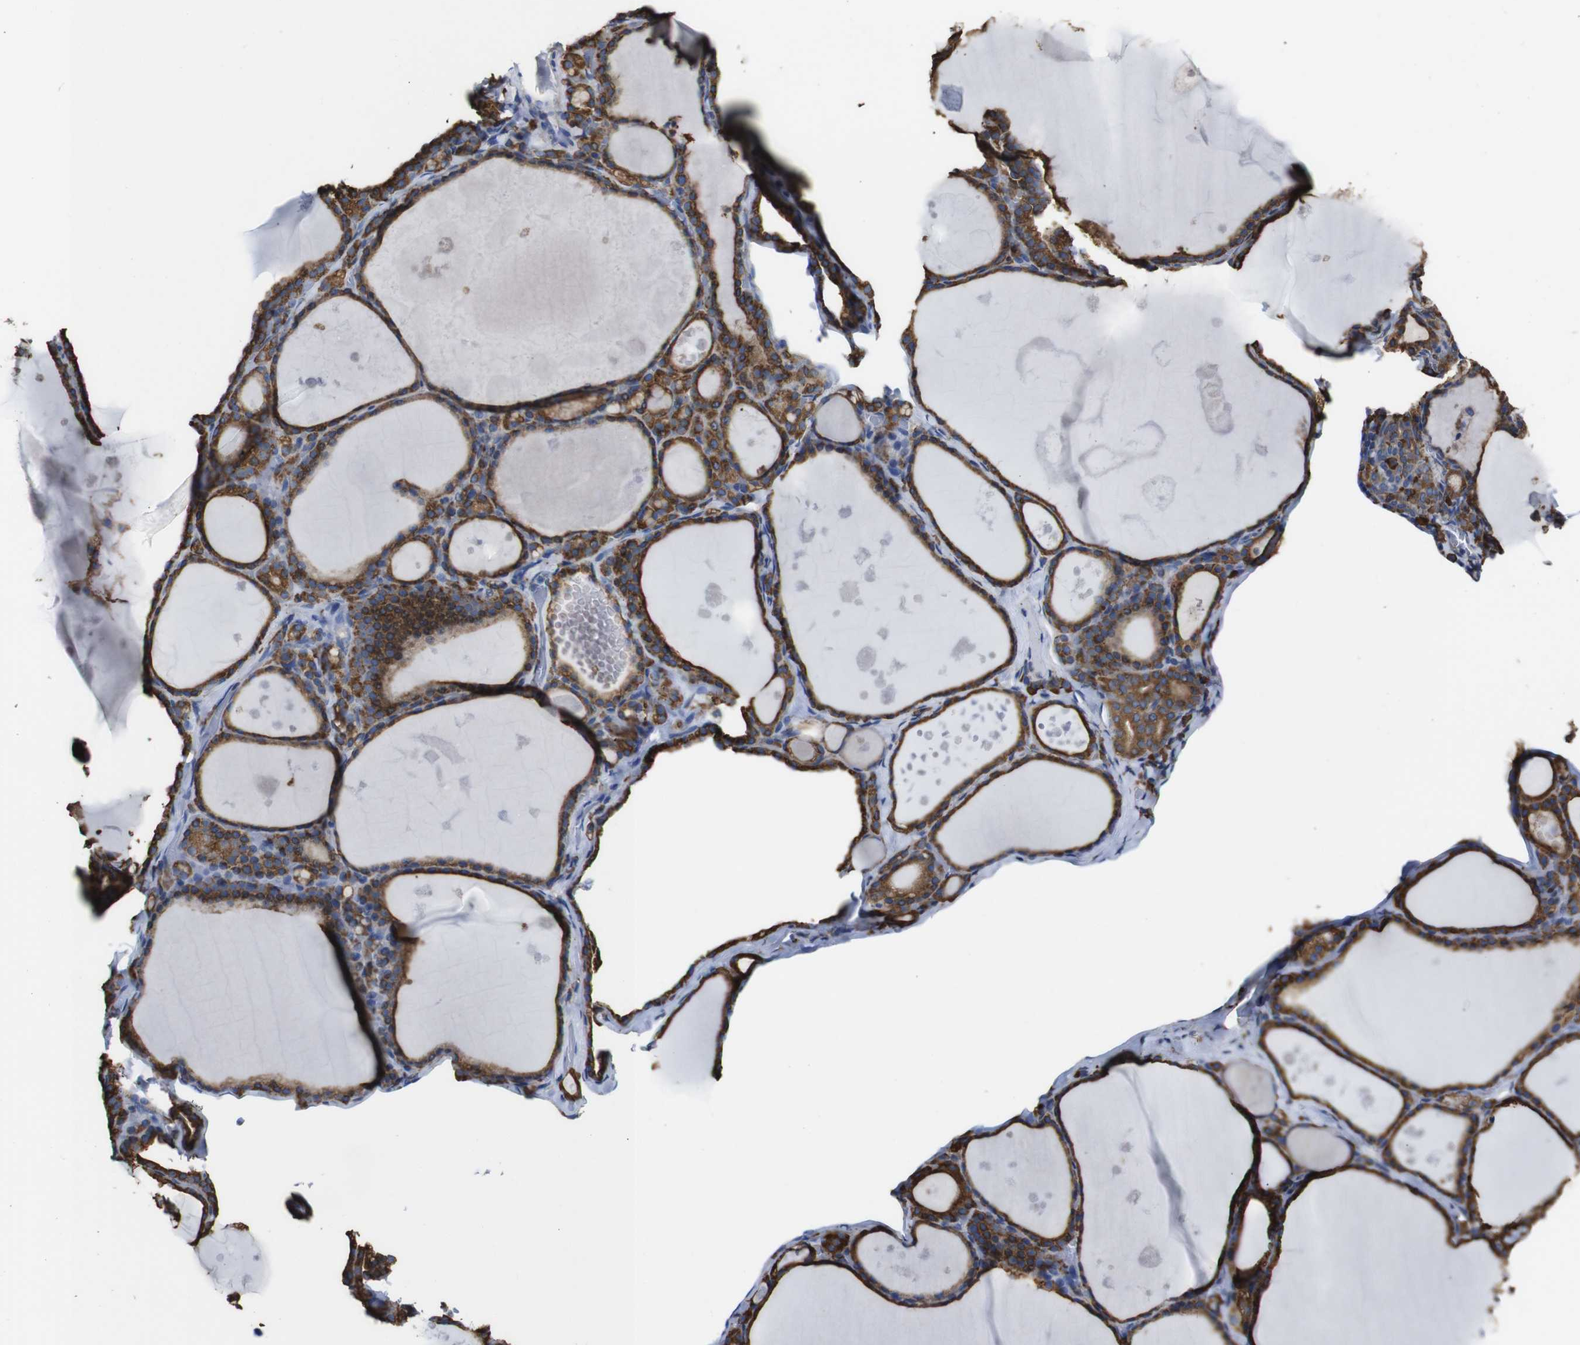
{"staining": {"intensity": "moderate", "quantity": ">75%", "location": "cytoplasmic/membranous"}, "tissue": "thyroid gland", "cell_type": "Glandular cells", "image_type": "normal", "snomed": [{"axis": "morphology", "description": "Normal tissue, NOS"}, {"axis": "topography", "description": "Thyroid gland"}], "caption": "Normal thyroid gland displays moderate cytoplasmic/membranous expression in about >75% of glandular cells.", "gene": "PPIB", "patient": {"sex": "male", "age": 56}}